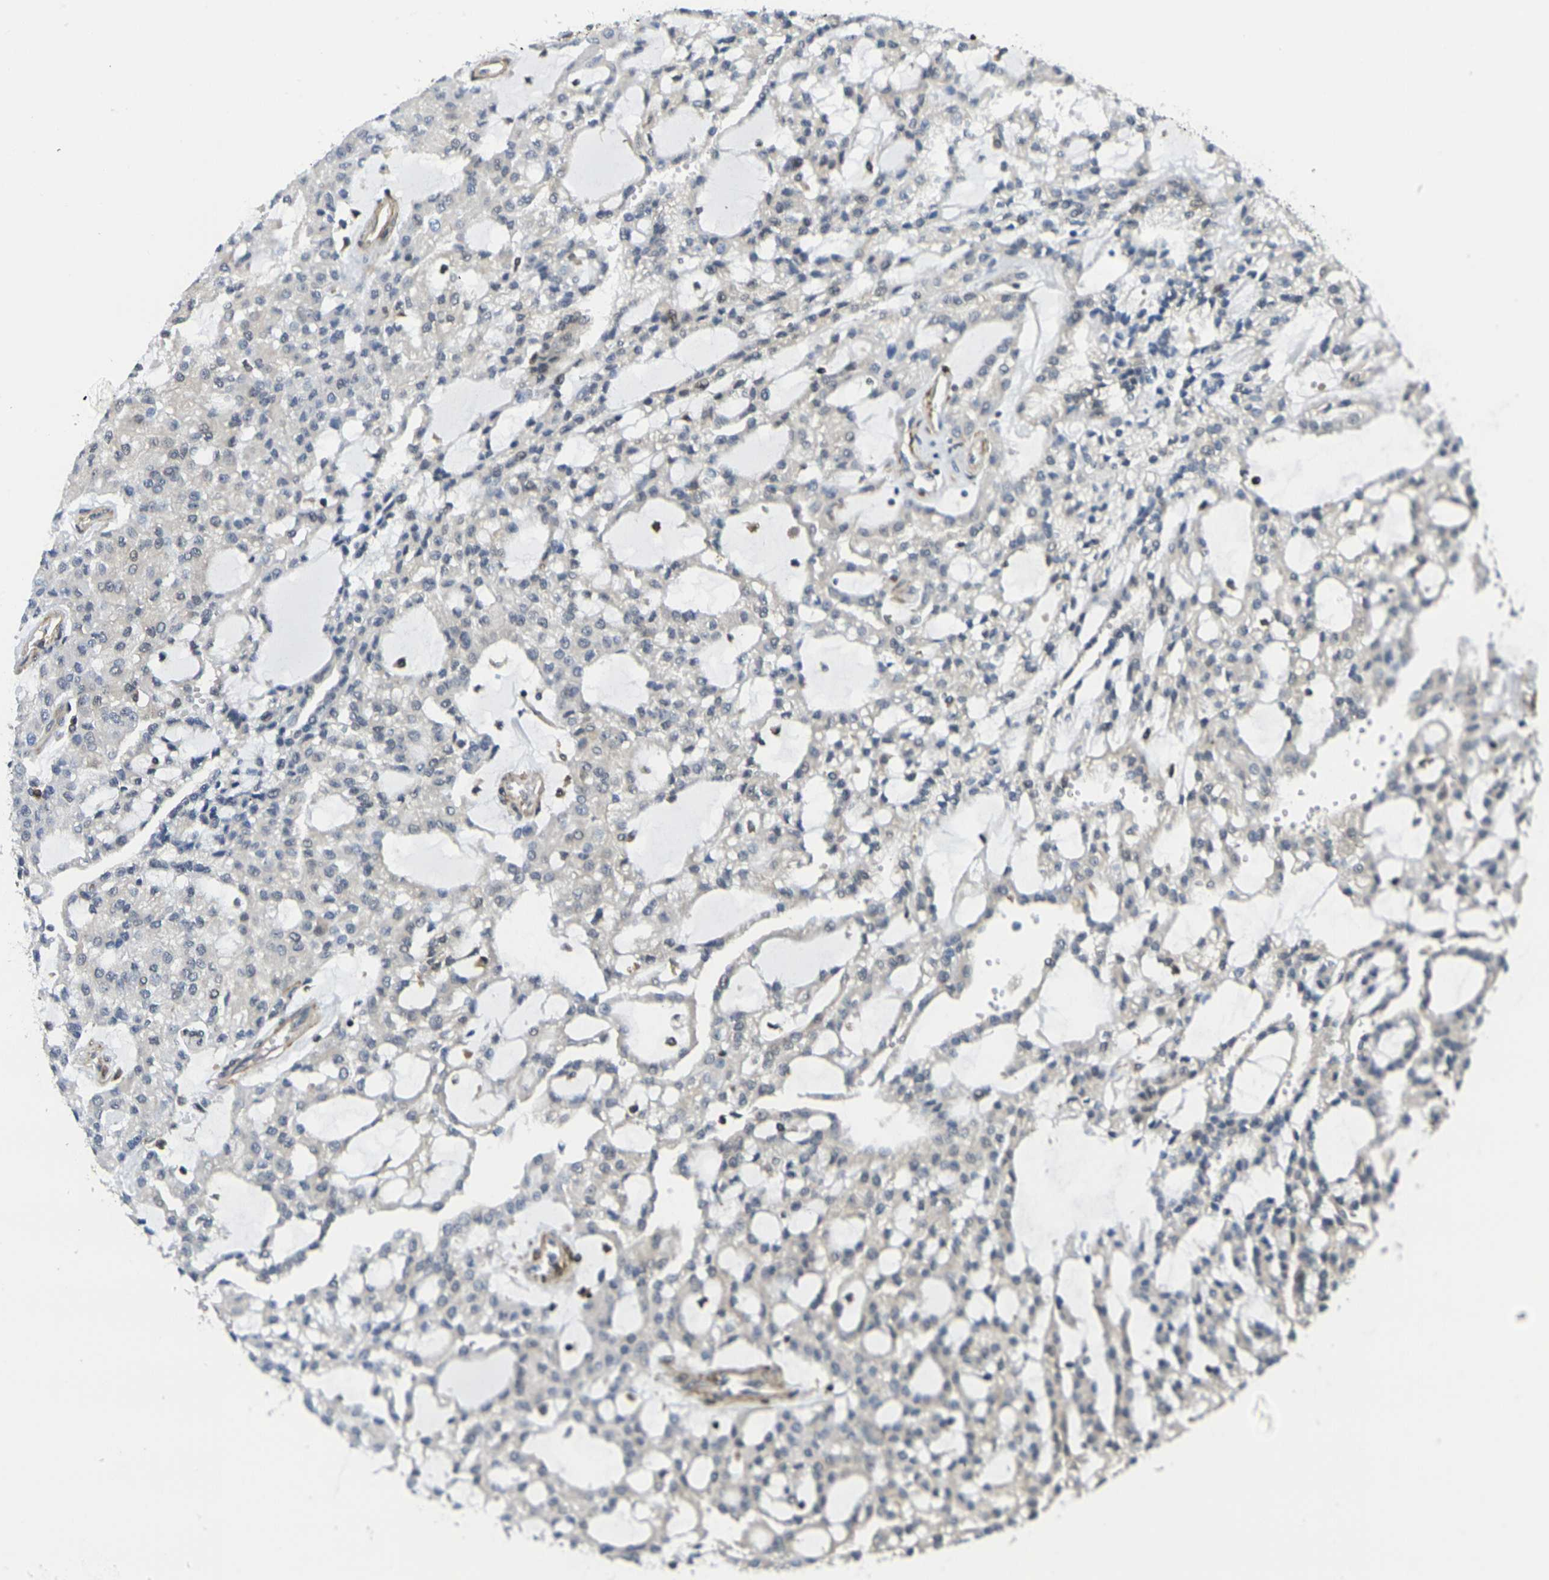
{"staining": {"intensity": "negative", "quantity": "none", "location": "none"}, "tissue": "renal cancer", "cell_type": "Tumor cells", "image_type": "cancer", "snomed": [{"axis": "morphology", "description": "Adenocarcinoma, NOS"}, {"axis": "topography", "description": "Kidney"}], "caption": "Immunohistochemistry (IHC) of adenocarcinoma (renal) shows no staining in tumor cells. (DAB immunohistochemistry (IHC) visualized using brightfield microscopy, high magnification).", "gene": "LASP1", "patient": {"sex": "male", "age": 63}}